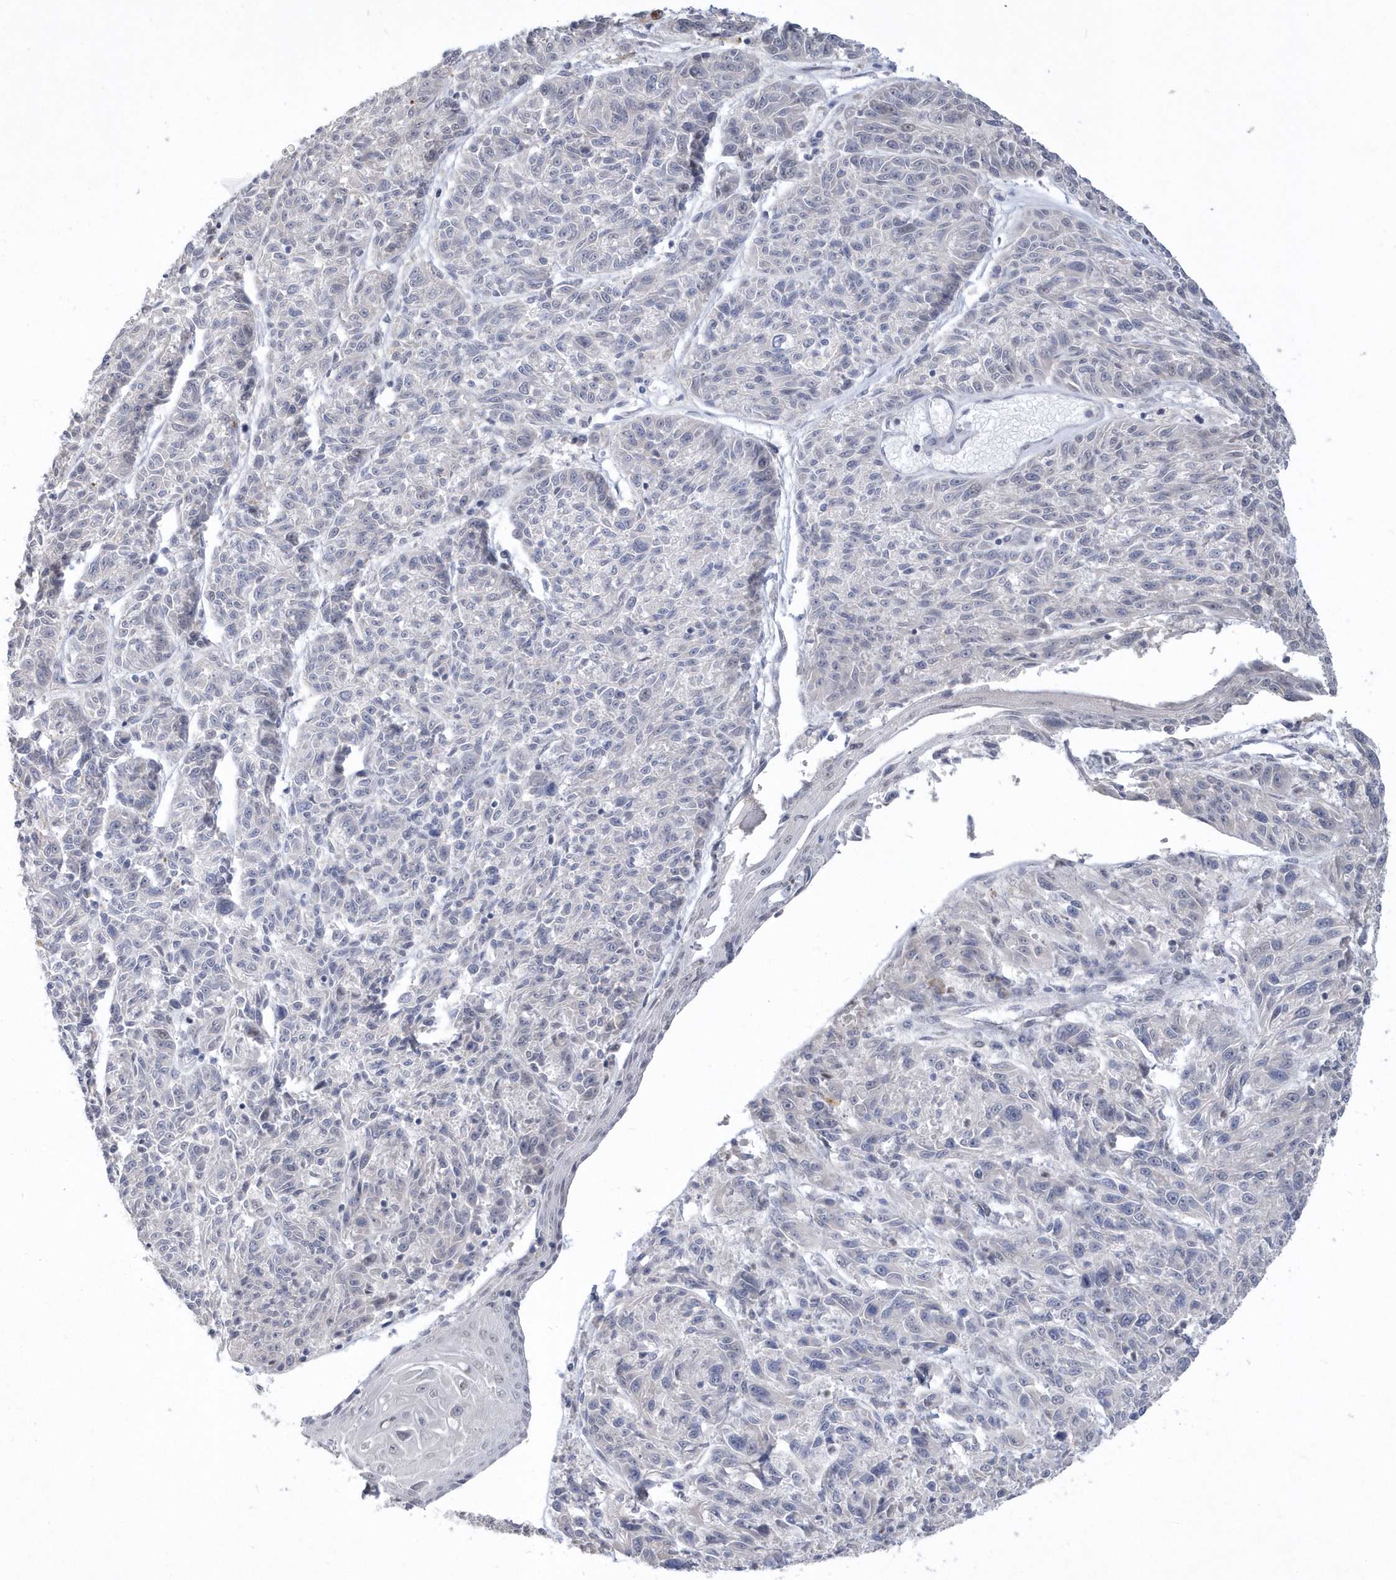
{"staining": {"intensity": "negative", "quantity": "none", "location": "none"}, "tissue": "melanoma", "cell_type": "Tumor cells", "image_type": "cancer", "snomed": [{"axis": "morphology", "description": "Malignant melanoma, NOS"}, {"axis": "topography", "description": "Skin"}], "caption": "Tumor cells show no significant positivity in malignant melanoma. (DAB (3,3'-diaminobenzidine) IHC, high magnification).", "gene": "TSPEAR", "patient": {"sex": "male", "age": 53}}